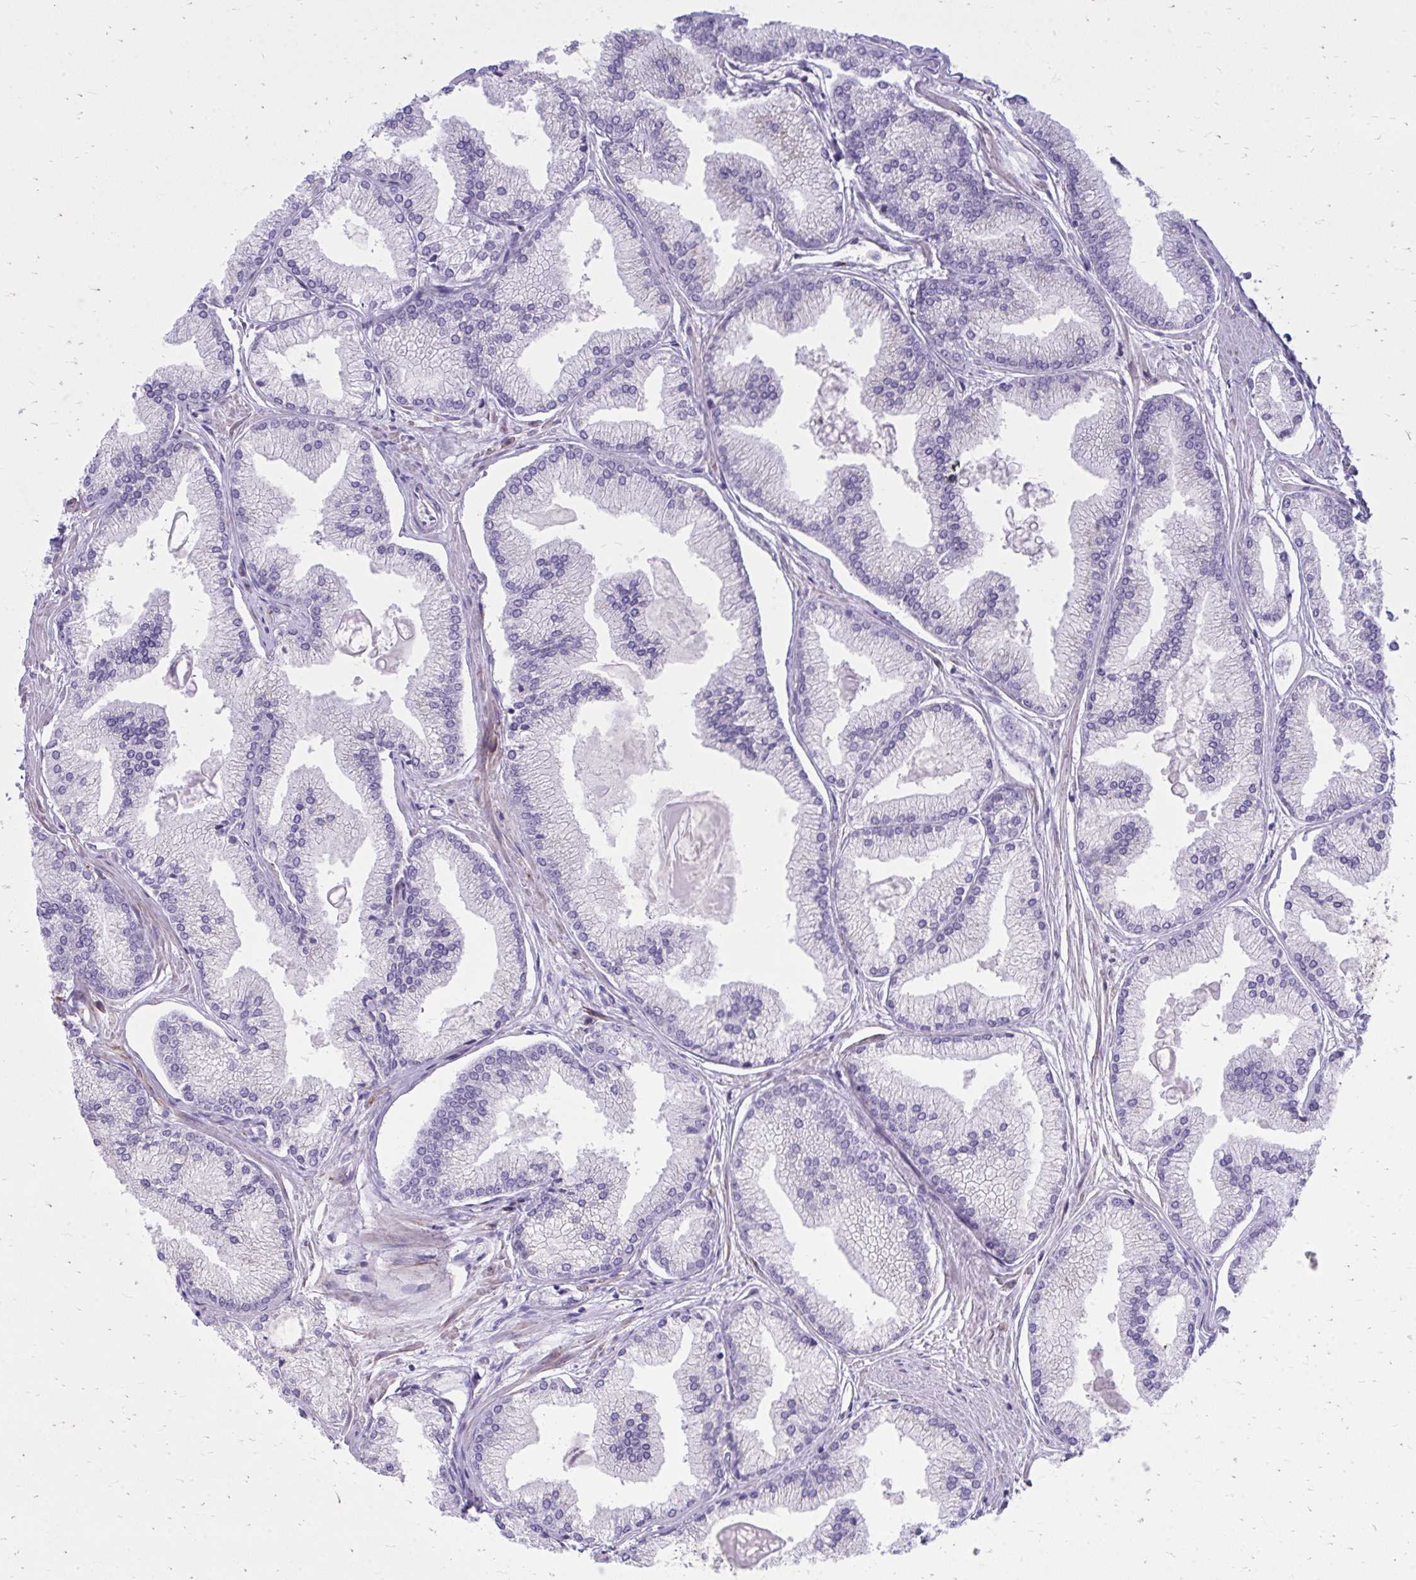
{"staining": {"intensity": "negative", "quantity": "none", "location": "none"}, "tissue": "prostate cancer", "cell_type": "Tumor cells", "image_type": "cancer", "snomed": [{"axis": "morphology", "description": "Adenocarcinoma, High grade"}, {"axis": "topography", "description": "Prostate"}], "caption": "Immunohistochemistry (IHC) of prostate high-grade adenocarcinoma demonstrates no positivity in tumor cells. (Stains: DAB (3,3'-diaminobenzidine) IHC with hematoxylin counter stain, Microscopy: brightfield microscopy at high magnification).", "gene": "ASAP1", "patient": {"sex": "male", "age": 68}}